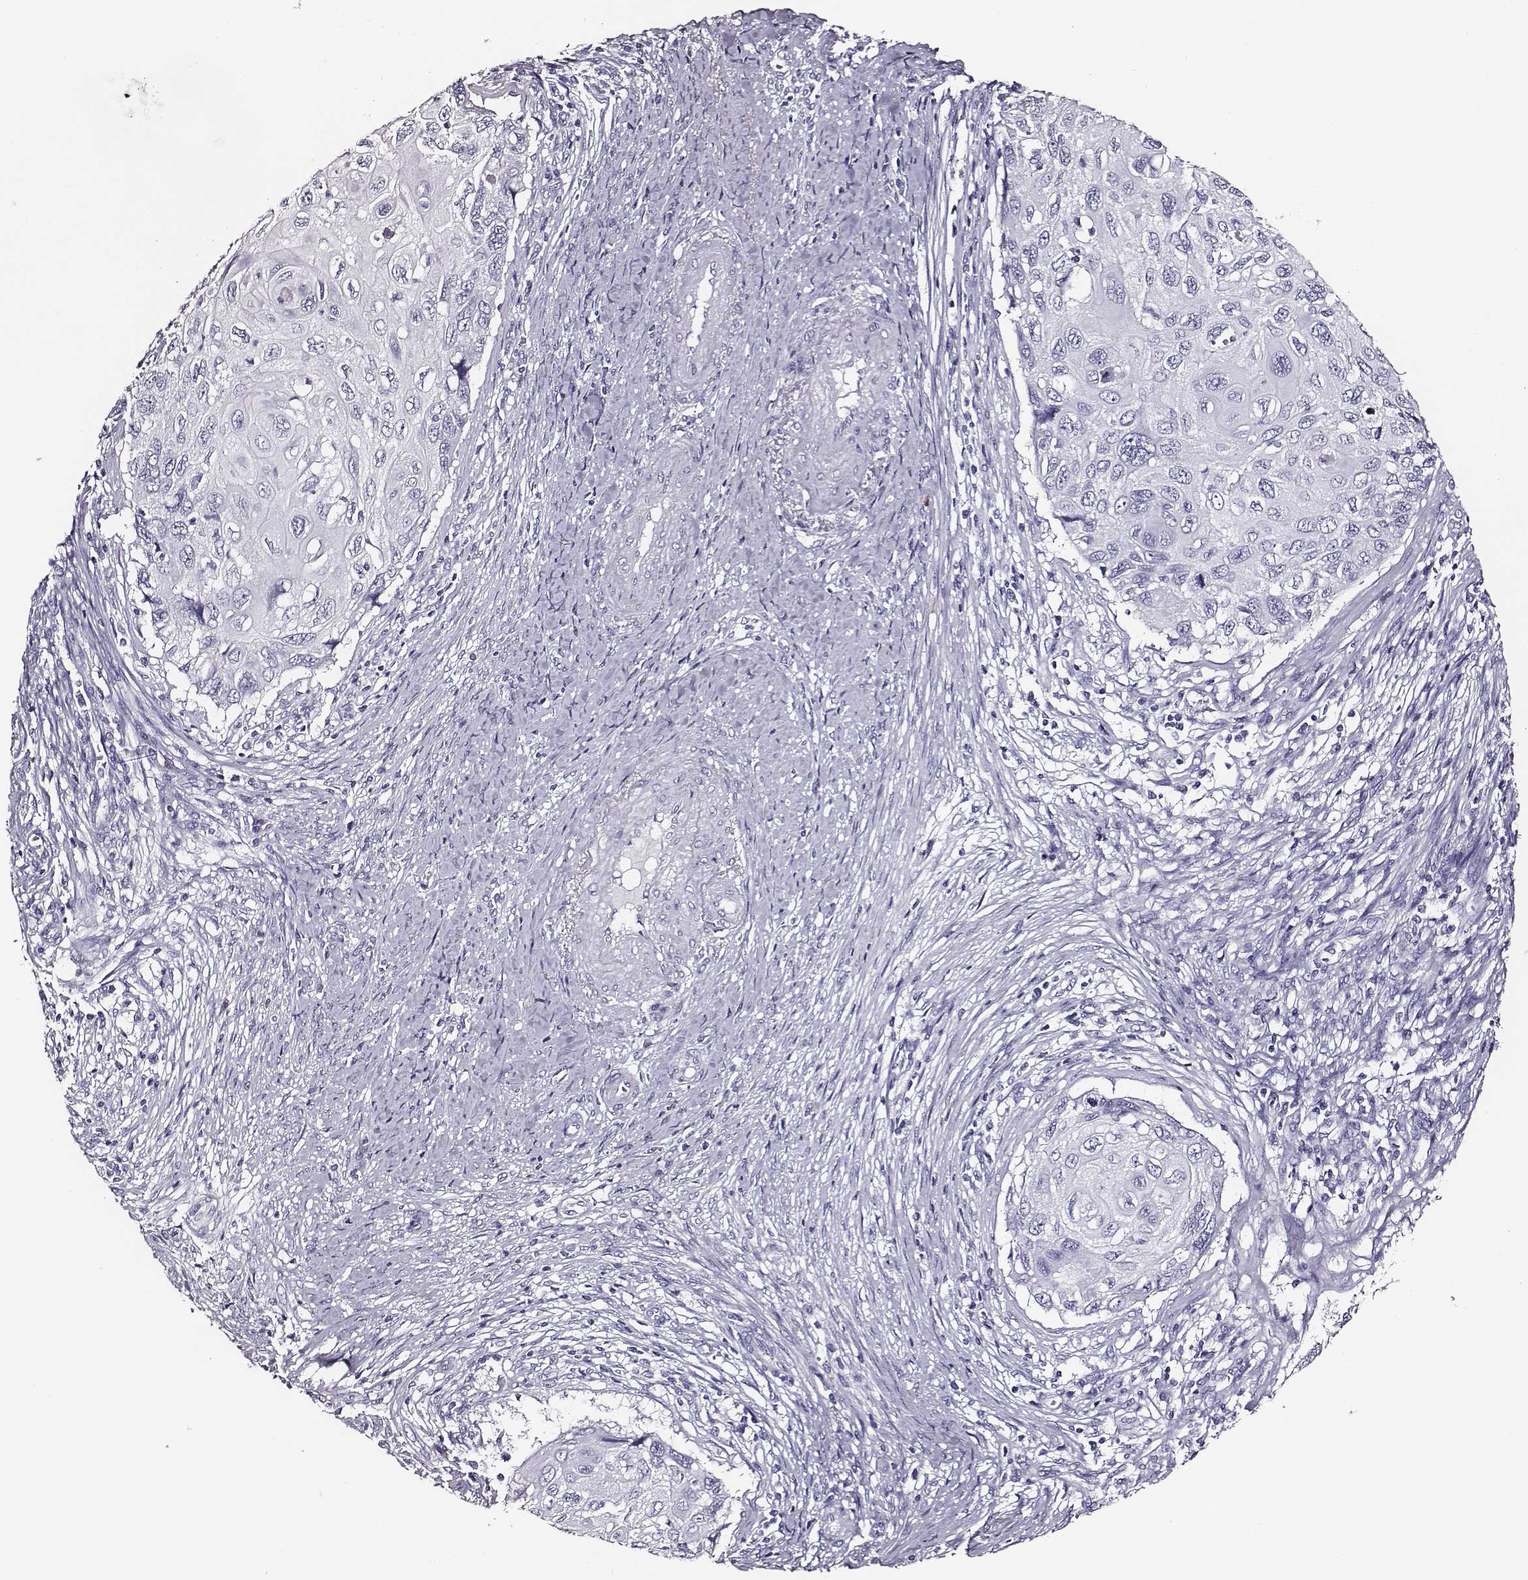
{"staining": {"intensity": "negative", "quantity": "none", "location": "none"}, "tissue": "cervical cancer", "cell_type": "Tumor cells", "image_type": "cancer", "snomed": [{"axis": "morphology", "description": "Squamous cell carcinoma, NOS"}, {"axis": "topography", "description": "Cervix"}], "caption": "Immunohistochemistry micrograph of cervical squamous cell carcinoma stained for a protein (brown), which shows no expression in tumor cells.", "gene": "DPEP1", "patient": {"sex": "female", "age": 70}}